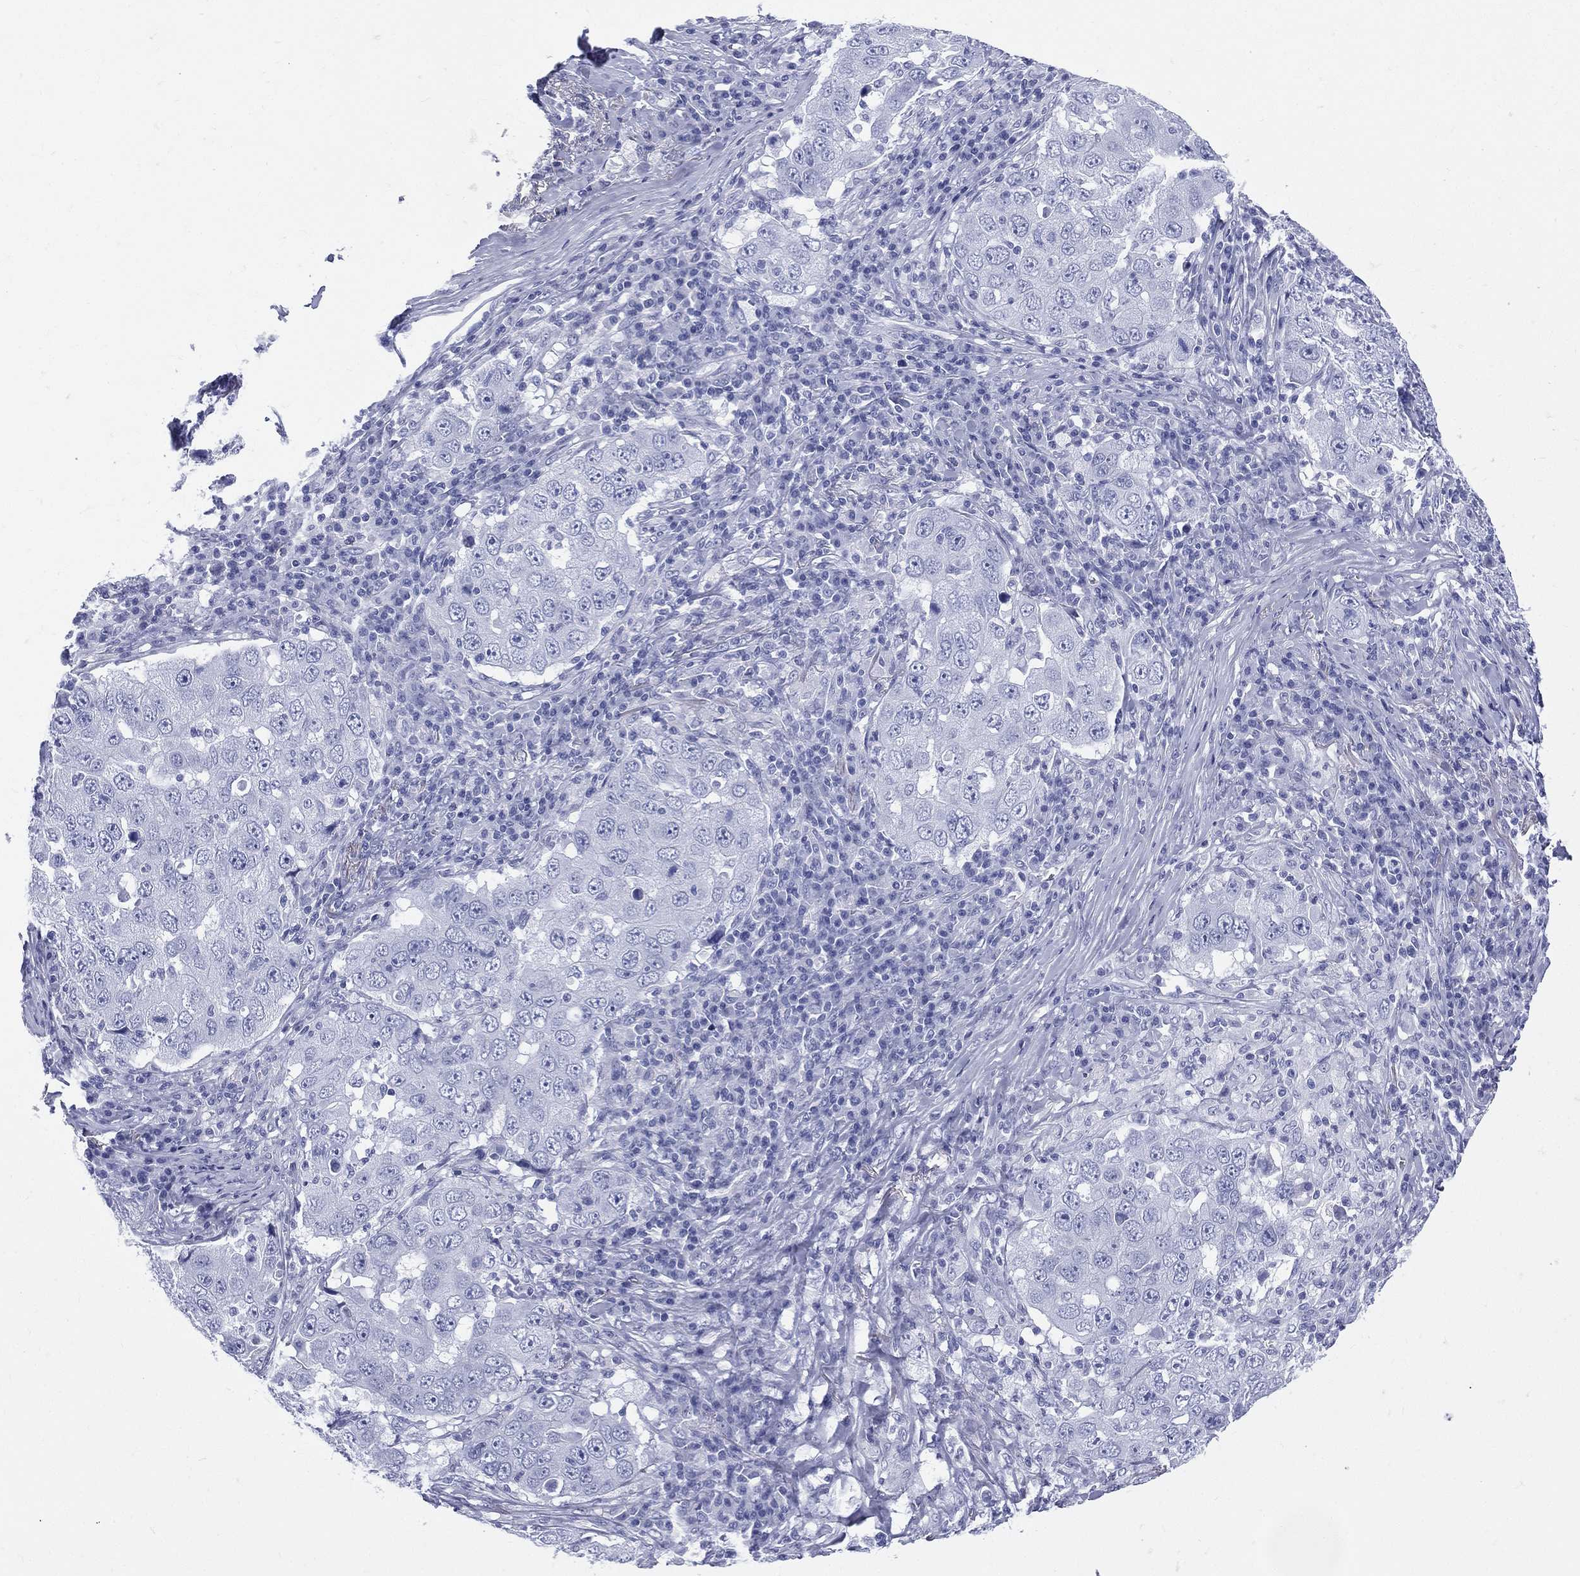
{"staining": {"intensity": "negative", "quantity": "none", "location": "none"}, "tissue": "lung cancer", "cell_type": "Tumor cells", "image_type": "cancer", "snomed": [{"axis": "morphology", "description": "Adenocarcinoma, NOS"}, {"axis": "topography", "description": "Lung"}], "caption": "The photomicrograph demonstrates no staining of tumor cells in adenocarcinoma (lung).", "gene": "ETNPPL", "patient": {"sex": "male", "age": 73}}